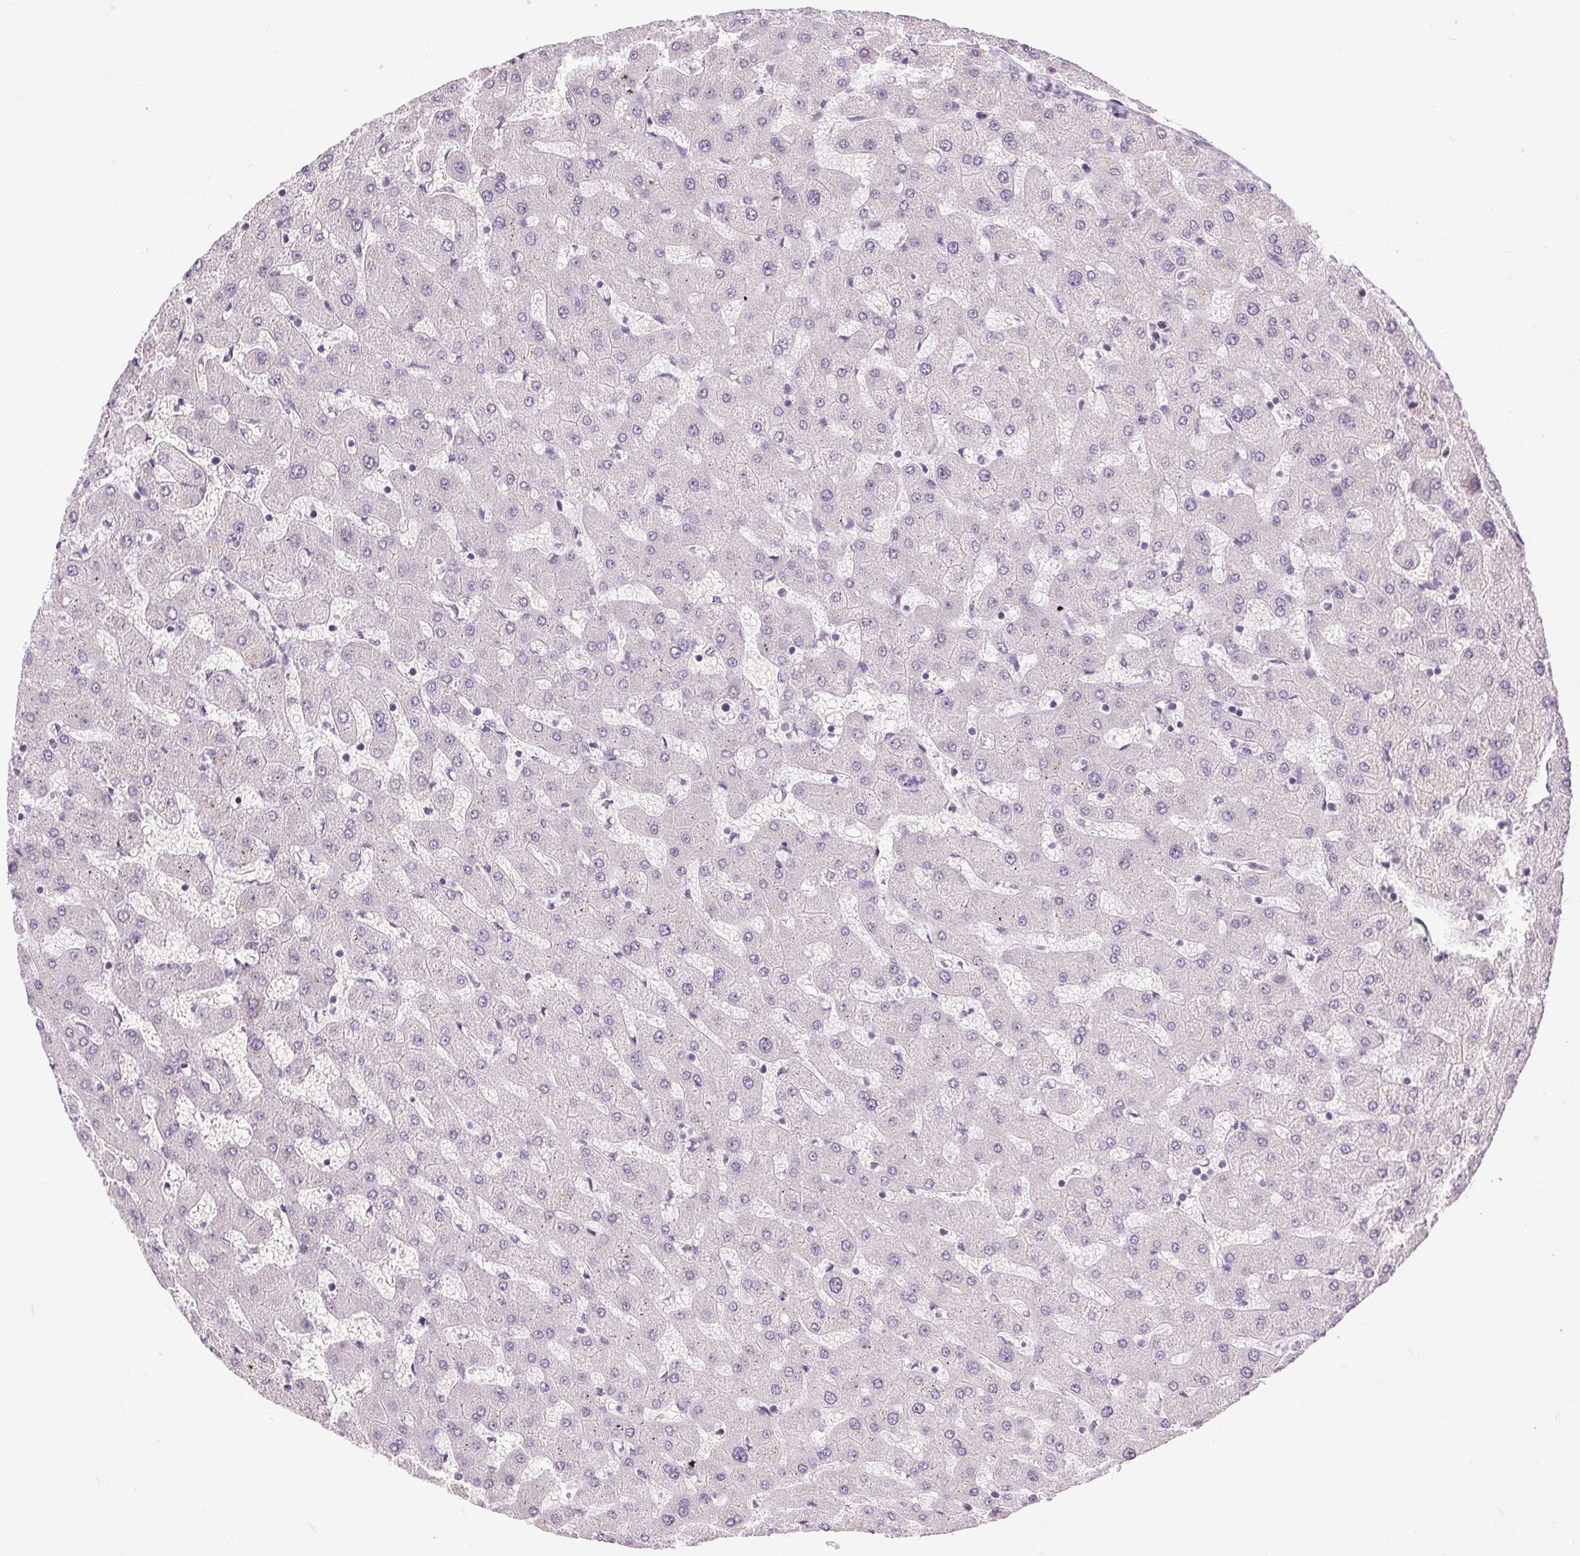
{"staining": {"intensity": "negative", "quantity": "none", "location": "none"}, "tissue": "liver", "cell_type": "Cholangiocytes", "image_type": "normal", "snomed": [{"axis": "morphology", "description": "Normal tissue, NOS"}, {"axis": "topography", "description": "Liver"}], "caption": "This is an immunohistochemistry (IHC) micrograph of unremarkable liver. There is no expression in cholangiocytes.", "gene": "DSG3", "patient": {"sex": "female", "age": 63}}